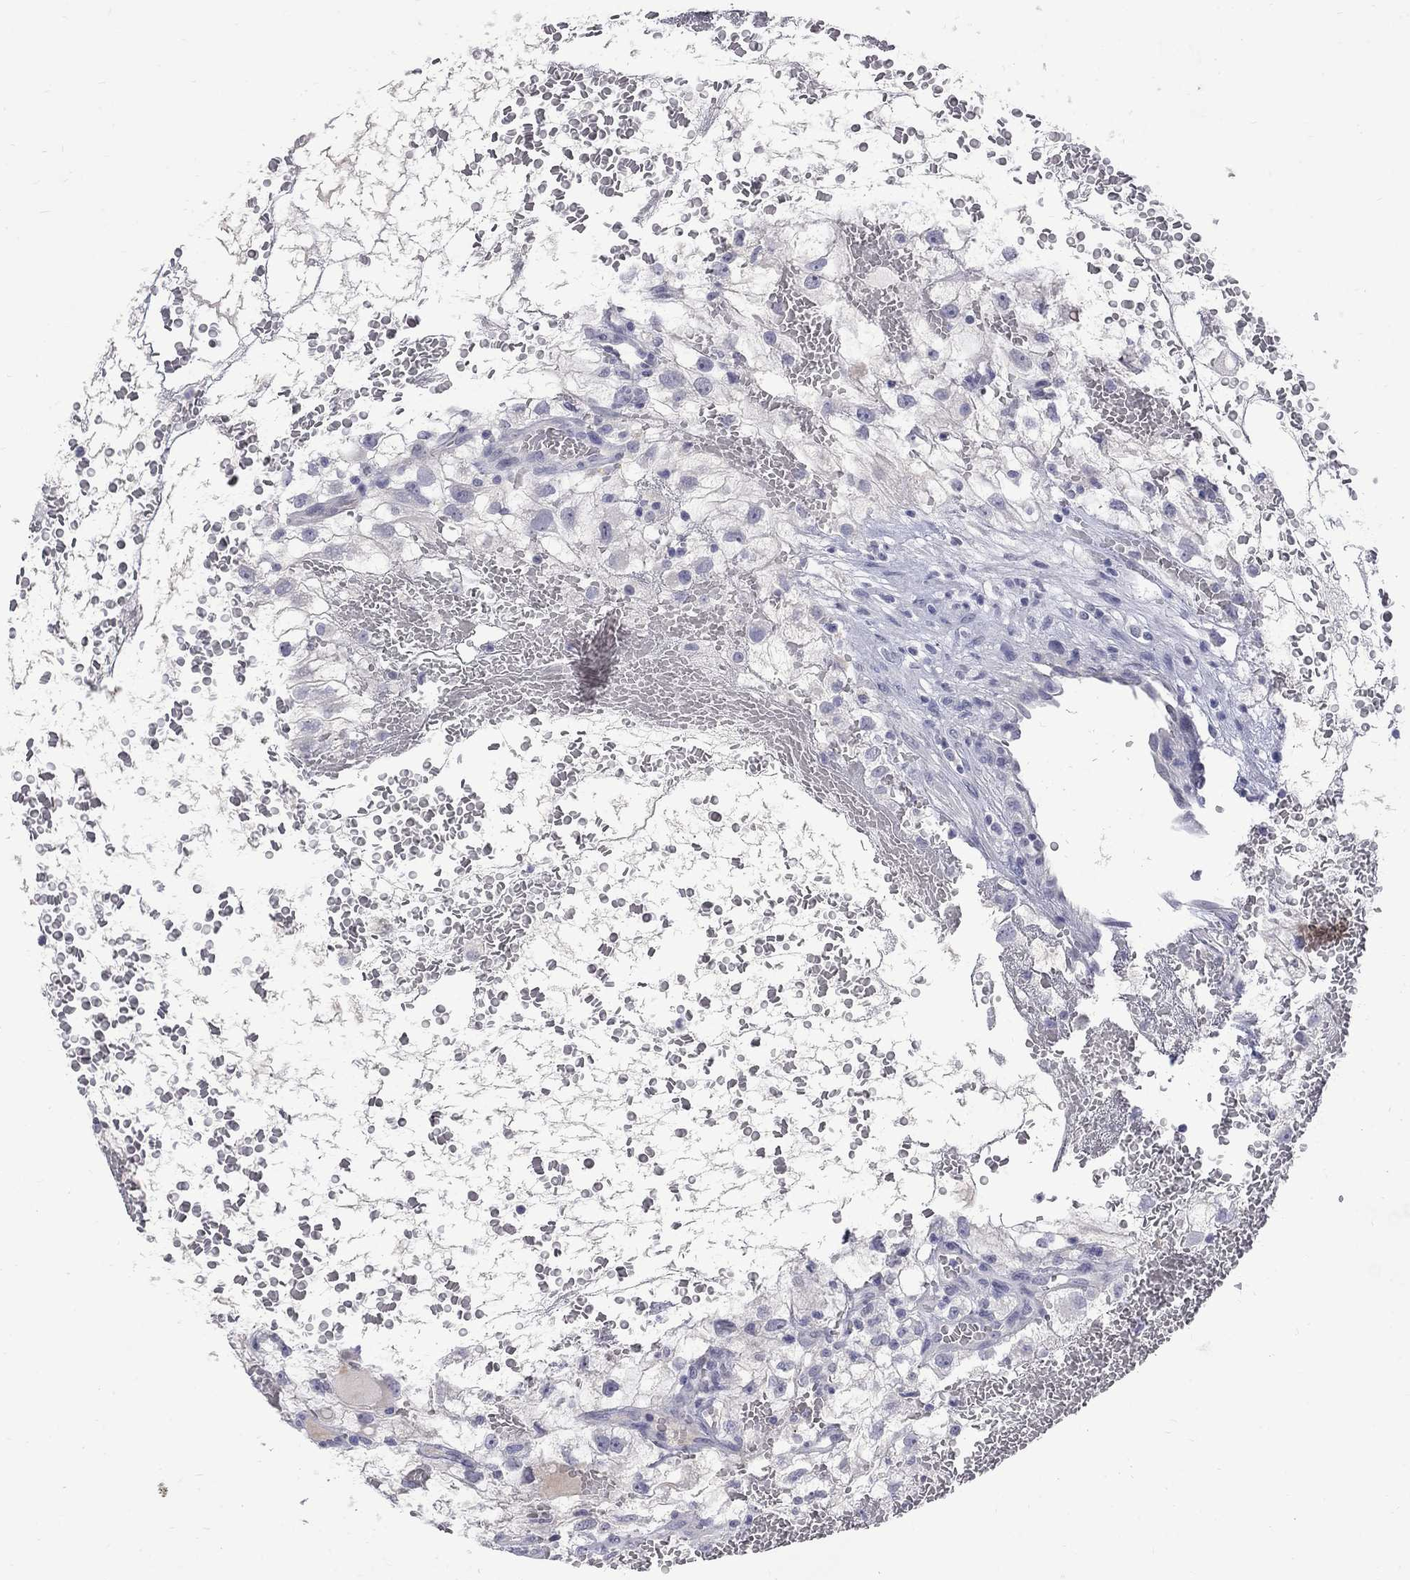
{"staining": {"intensity": "negative", "quantity": "none", "location": "none"}, "tissue": "renal cancer", "cell_type": "Tumor cells", "image_type": "cancer", "snomed": [{"axis": "morphology", "description": "Adenocarcinoma, NOS"}, {"axis": "topography", "description": "Kidney"}], "caption": "Adenocarcinoma (renal) was stained to show a protein in brown. There is no significant staining in tumor cells.", "gene": "CTNND2", "patient": {"sex": "male", "age": 59}}